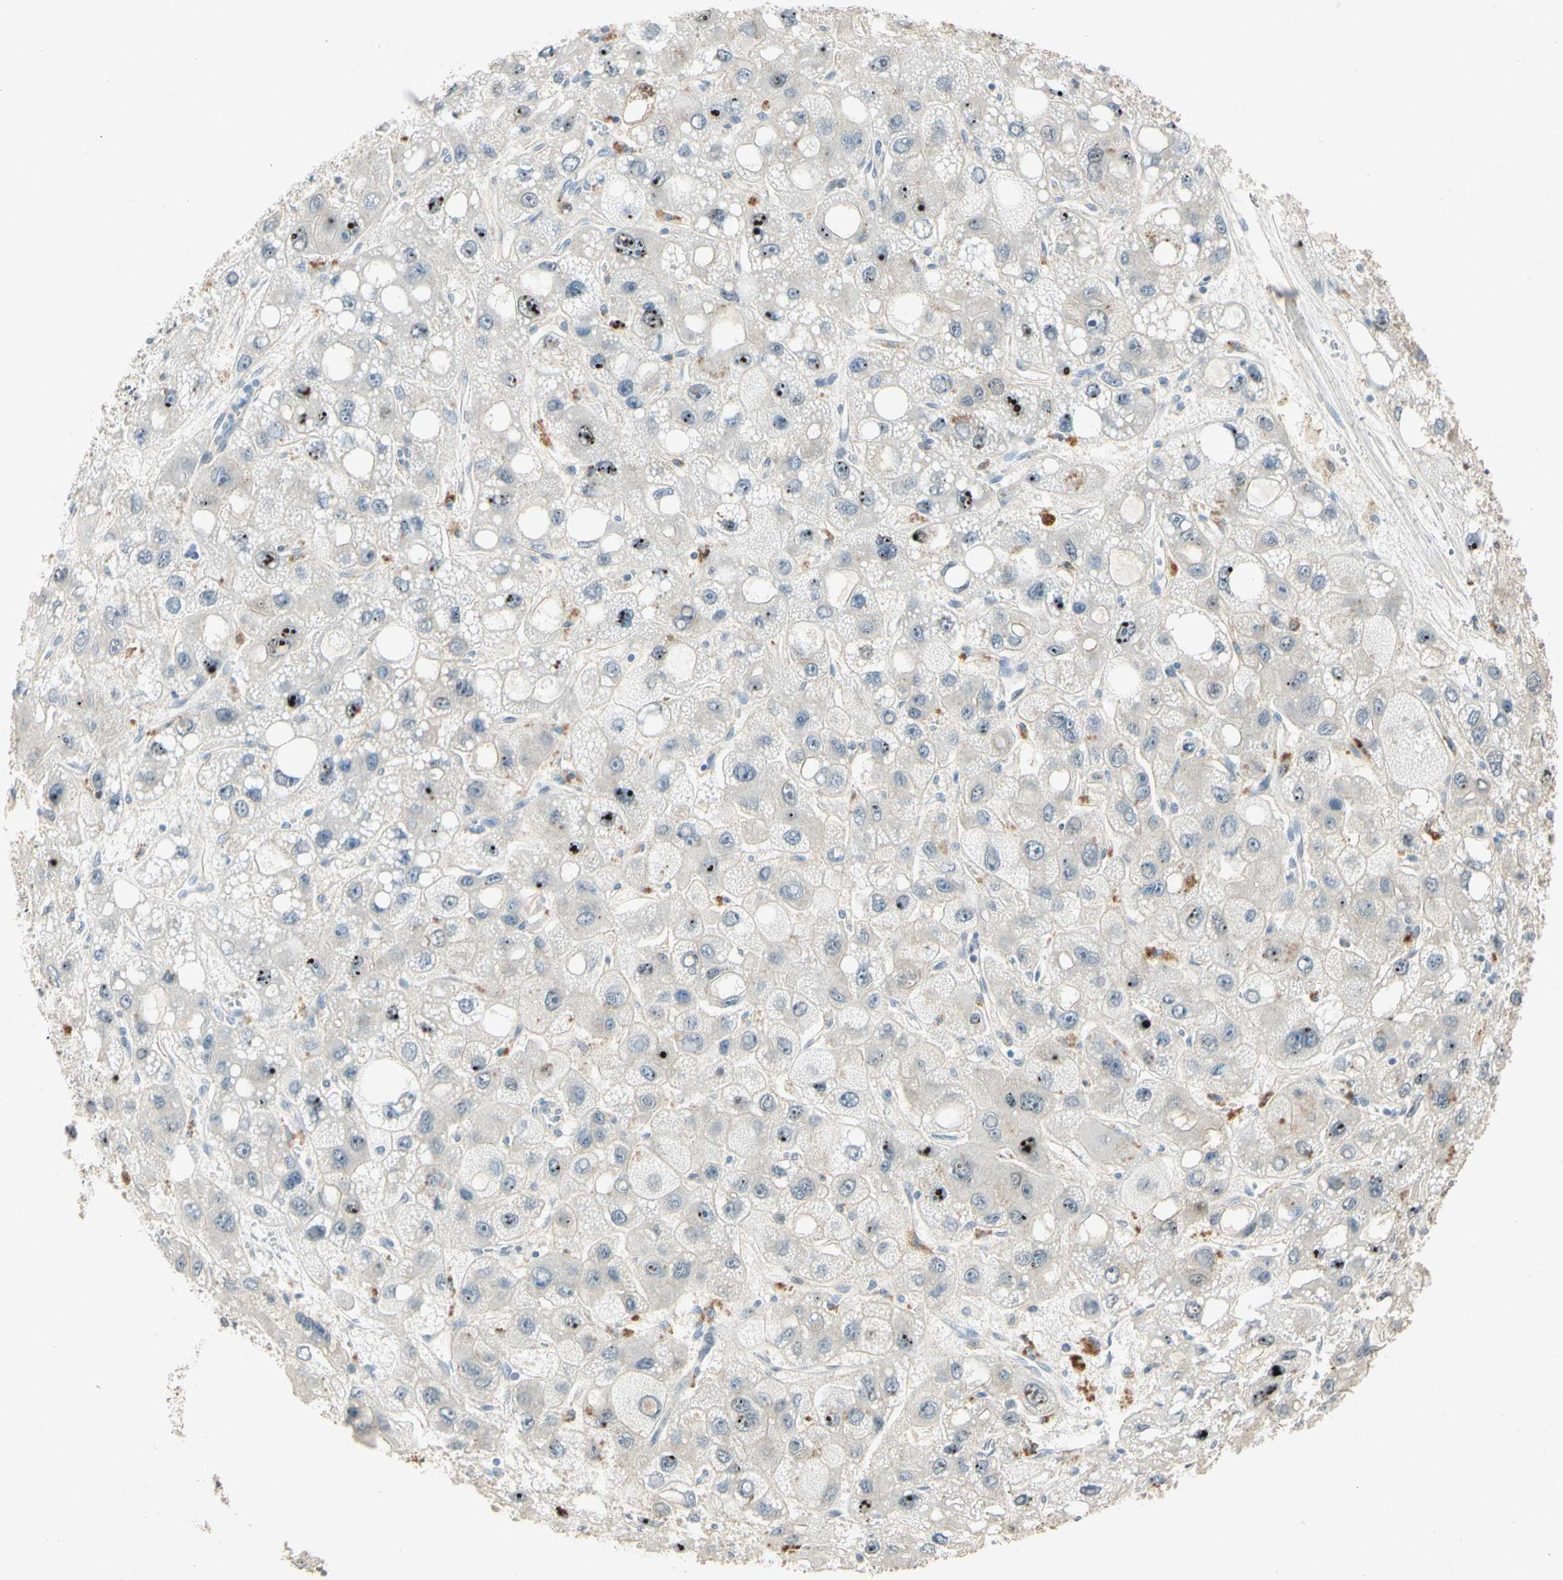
{"staining": {"intensity": "negative", "quantity": "none", "location": "none"}, "tissue": "liver cancer", "cell_type": "Tumor cells", "image_type": "cancer", "snomed": [{"axis": "morphology", "description": "Carcinoma, Hepatocellular, NOS"}, {"axis": "topography", "description": "Liver"}], "caption": "High power microscopy histopathology image of an IHC photomicrograph of liver cancer (hepatocellular carcinoma), revealing no significant positivity in tumor cells.", "gene": "HSPA1B", "patient": {"sex": "male", "age": 55}}